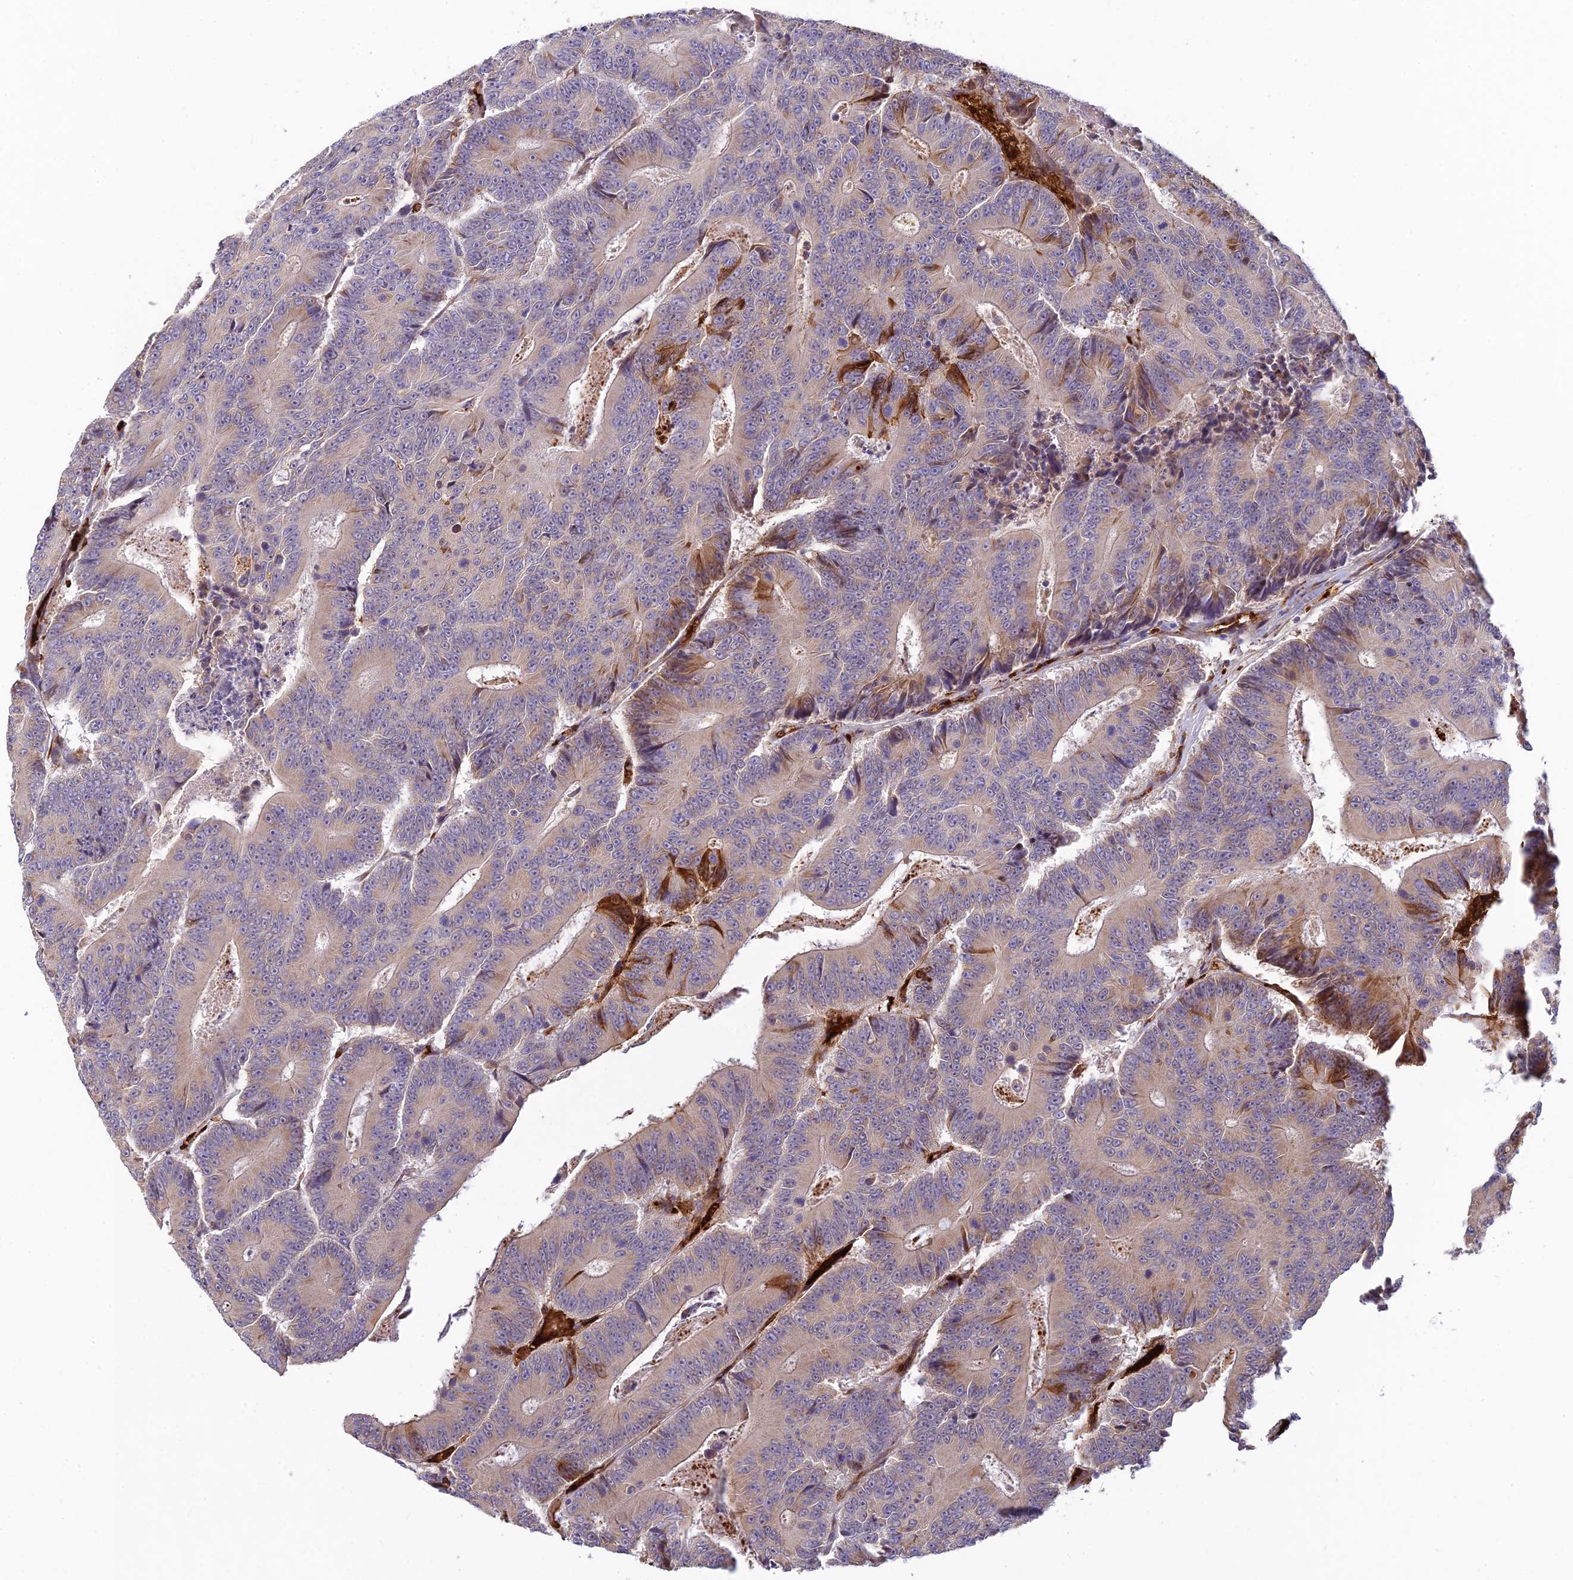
{"staining": {"intensity": "moderate", "quantity": "<25%", "location": "cytoplasmic/membranous"}, "tissue": "colorectal cancer", "cell_type": "Tumor cells", "image_type": "cancer", "snomed": [{"axis": "morphology", "description": "Adenocarcinoma, NOS"}, {"axis": "topography", "description": "Colon"}], "caption": "Immunohistochemical staining of colorectal adenocarcinoma demonstrates moderate cytoplasmic/membranous protein expression in approximately <25% of tumor cells. The protein of interest is shown in brown color, while the nuclei are stained blue.", "gene": "UFSP2", "patient": {"sex": "male", "age": 83}}